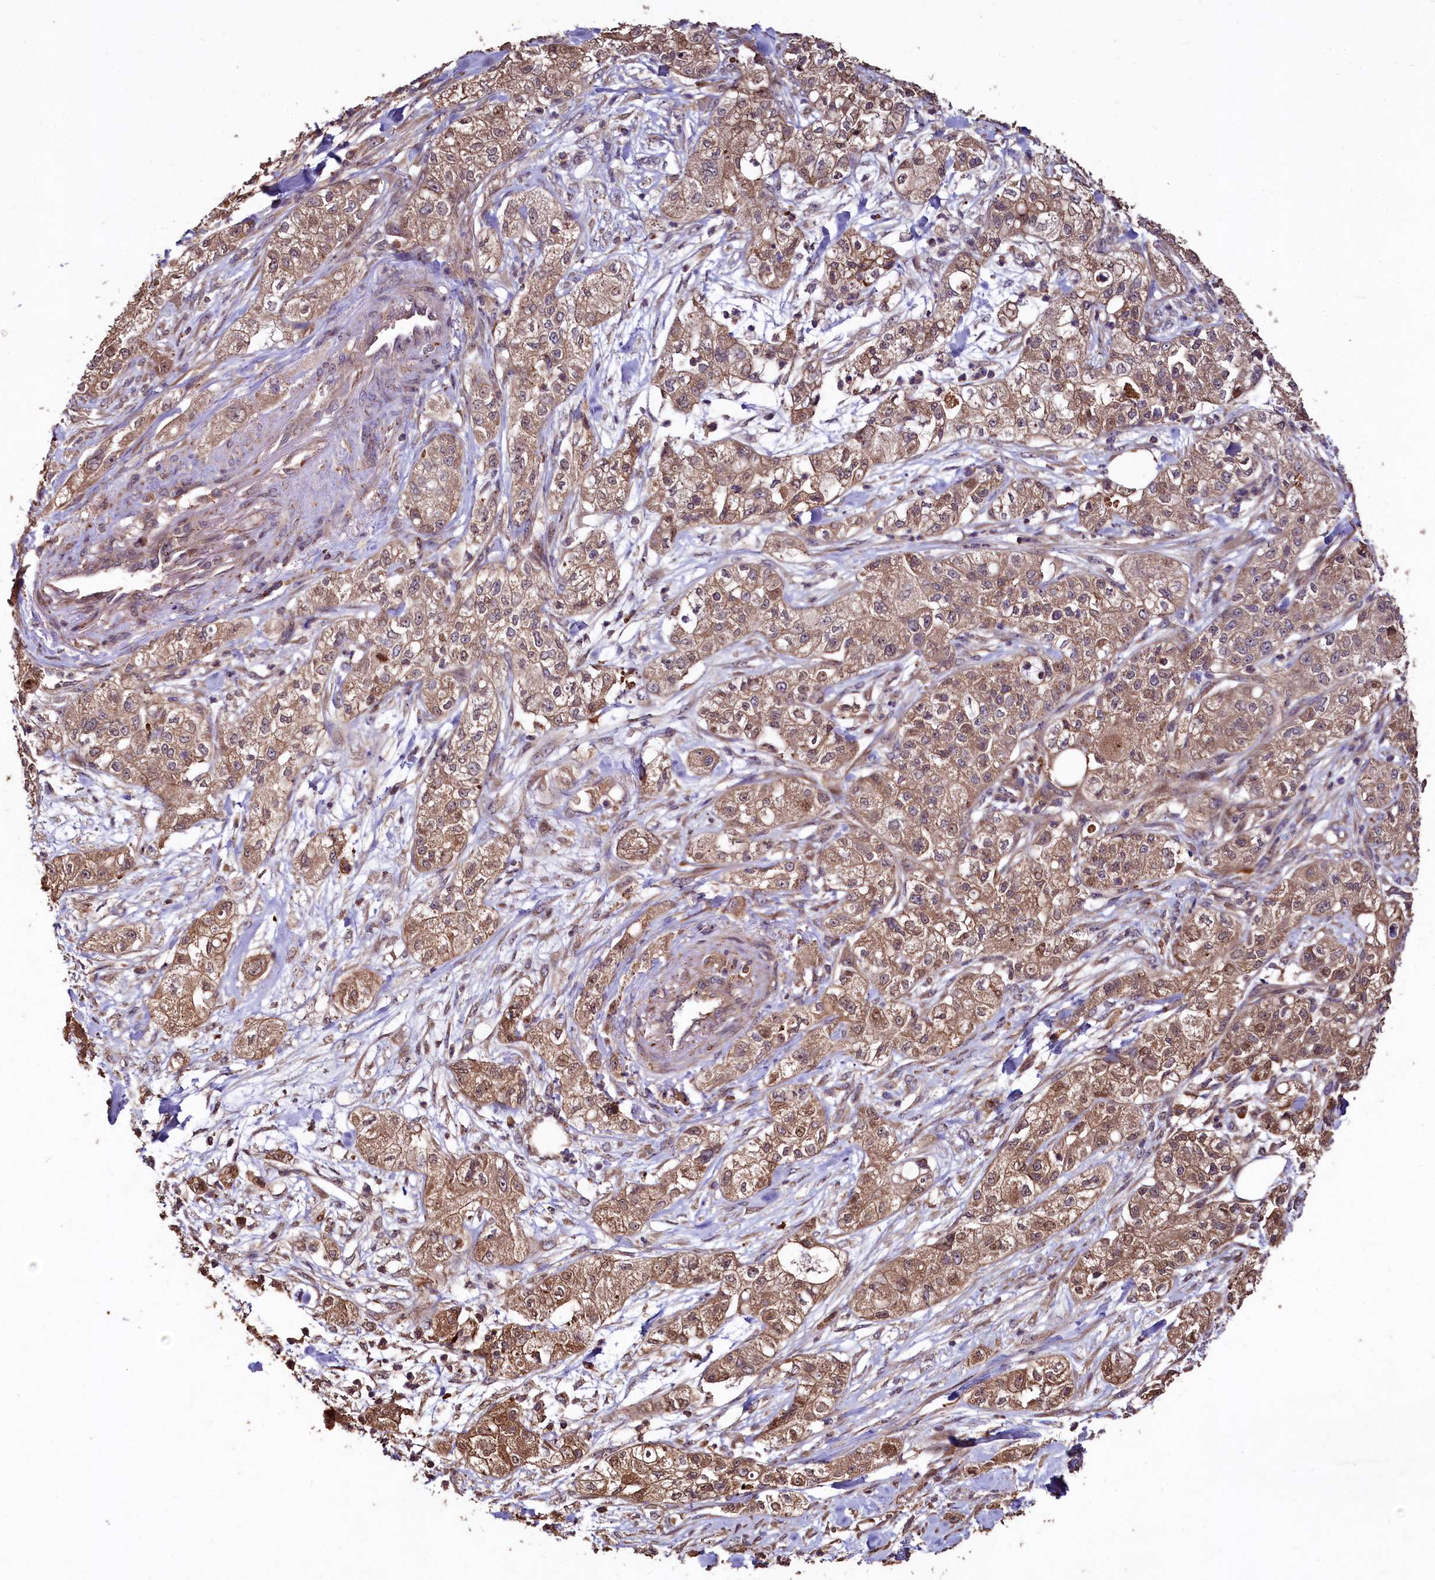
{"staining": {"intensity": "weak", "quantity": ">75%", "location": "cytoplasmic/membranous"}, "tissue": "pancreatic cancer", "cell_type": "Tumor cells", "image_type": "cancer", "snomed": [{"axis": "morphology", "description": "Adenocarcinoma, NOS"}, {"axis": "topography", "description": "Pancreas"}], "caption": "A photomicrograph of pancreatic cancer stained for a protein displays weak cytoplasmic/membranous brown staining in tumor cells. The staining was performed using DAB (3,3'-diaminobenzidine), with brown indicating positive protein expression. Nuclei are stained blue with hematoxylin.", "gene": "TMEM98", "patient": {"sex": "female", "age": 78}}